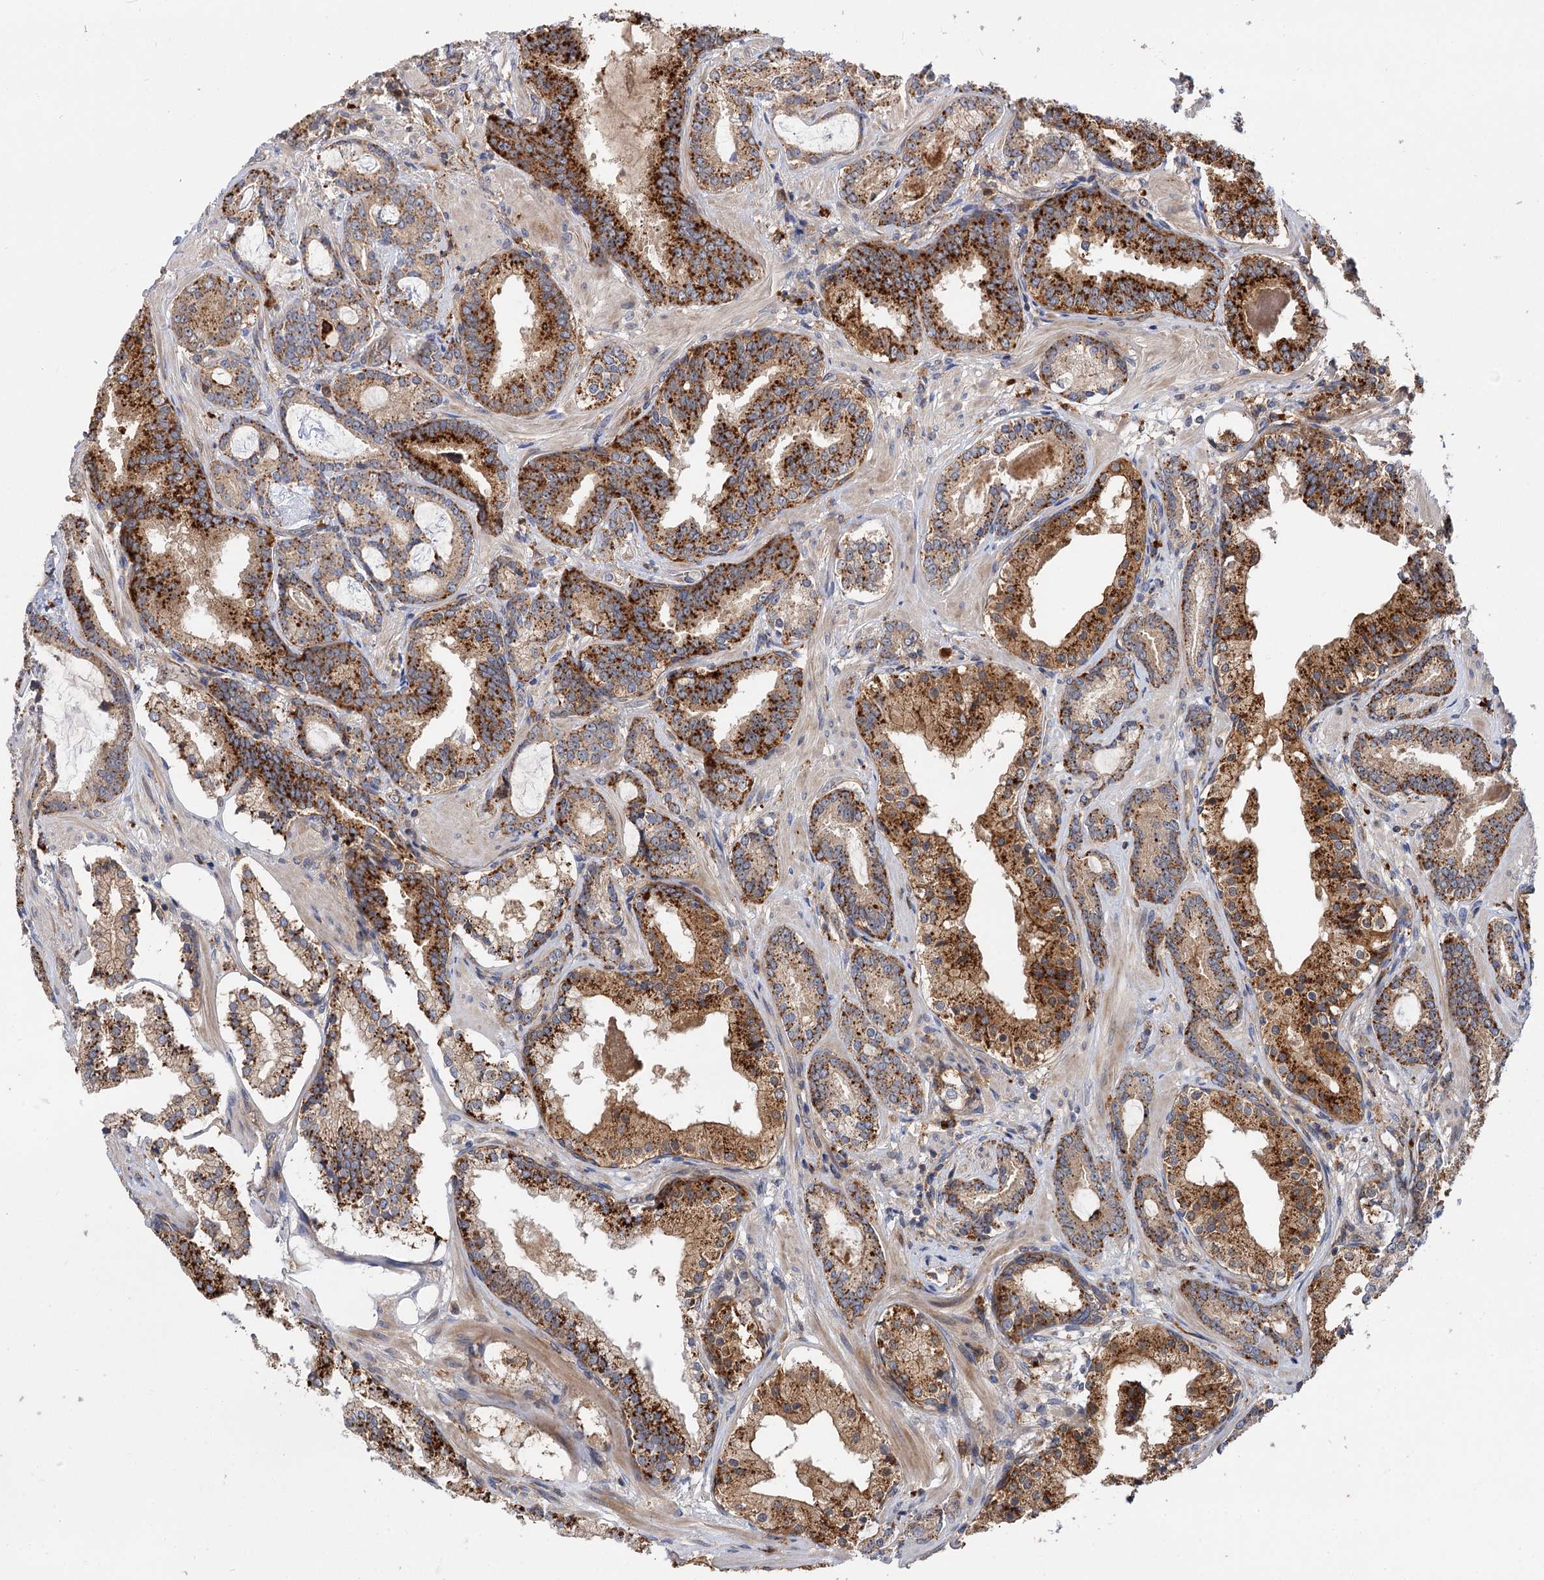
{"staining": {"intensity": "strong", "quantity": ">75%", "location": "cytoplasmic/membranous"}, "tissue": "prostate cancer", "cell_type": "Tumor cells", "image_type": "cancer", "snomed": [{"axis": "morphology", "description": "Adenocarcinoma, High grade"}, {"axis": "topography", "description": "Prostate"}], "caption": "A micrograph showing strong cytoplasmic/membranous staining in approximately >75% of tumor cells in prostate cancer (high-grade adenocarcinoma), as visualized by brown immunohistochemical staining.", "gene": "PATL1", "patient": {"sex": "male", "age": 58}}